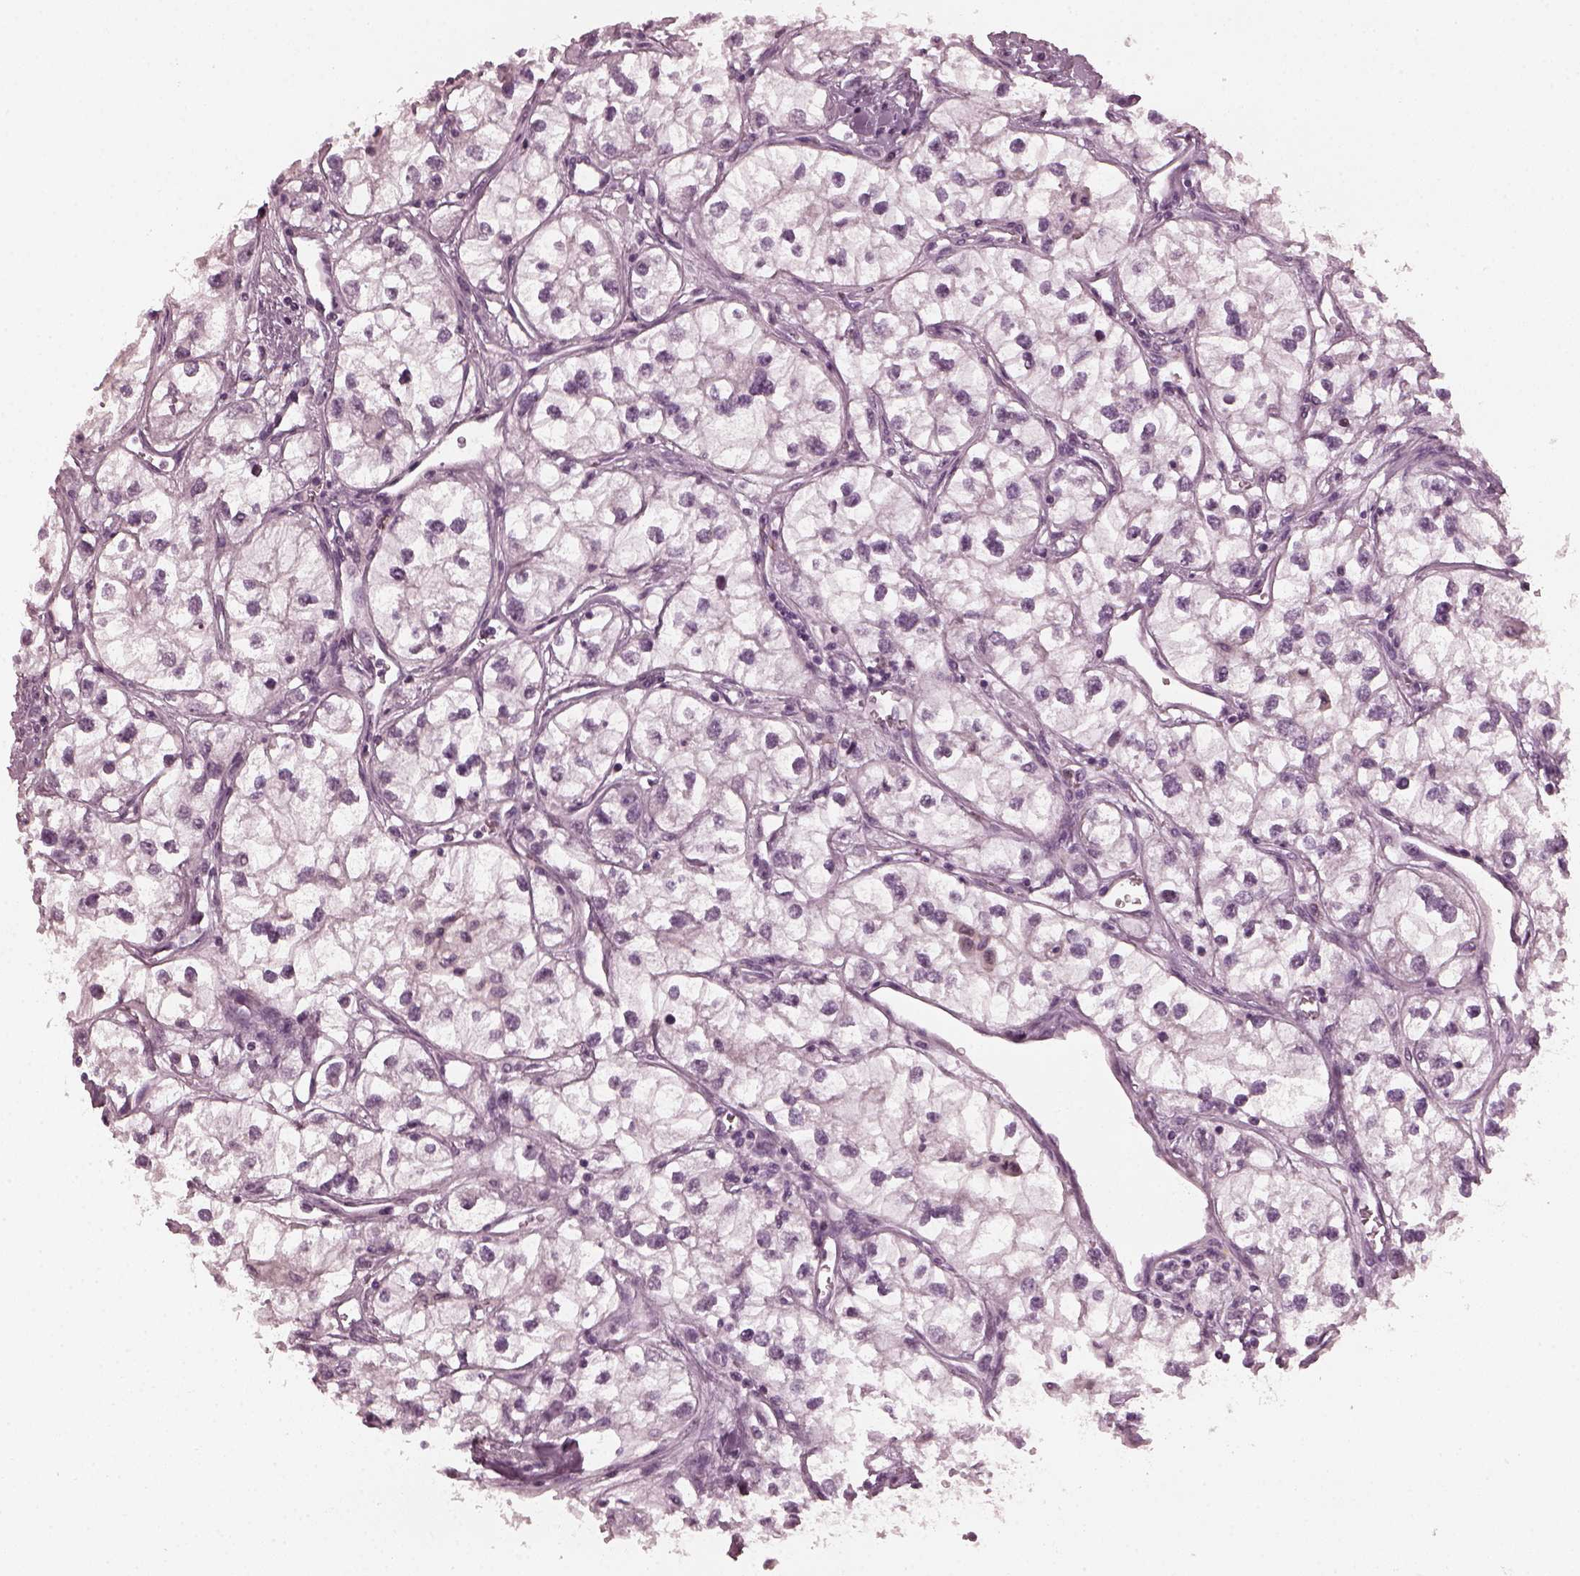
{"staining": {"intensity": "negative", "quantity": "none", "location": "none"}, "tissue": "renal cancer", "cell_type": "Tumor cells", "image_type": "cancer", "snomed": [{"axis": "morphology", "description": "Adenocarcinoma, NOS"}, {"axis": "topography", "description": "Kidney"}], "caption": "This is an immunohistochemistry (IHC) photomicrograph of renal cancer. There is no positivity in tumor cells.", "gene": "CCDC170", "patient": {"sex": "male", "age": 59}}